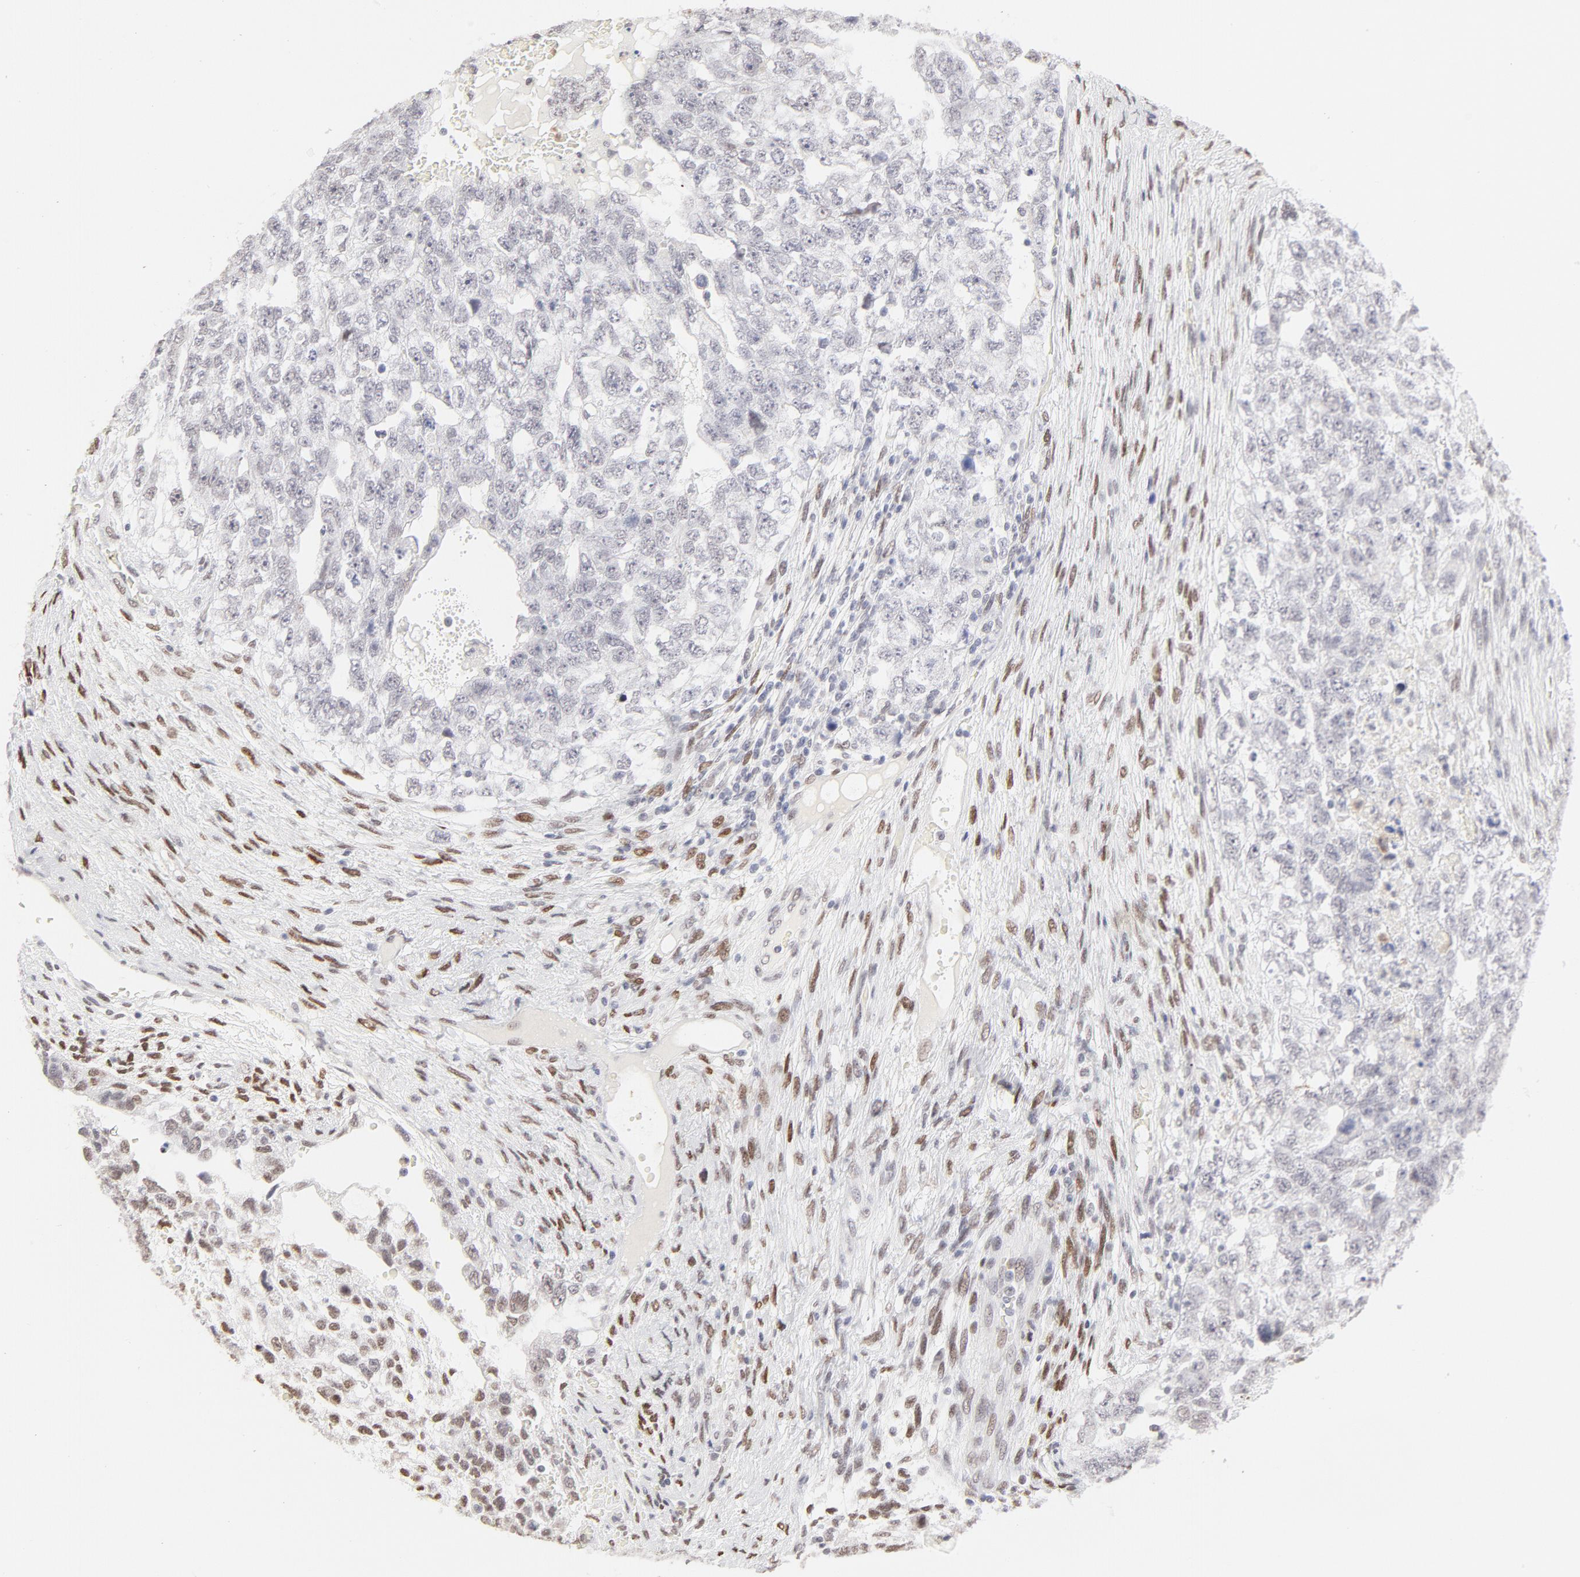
{"staining": {"intensity": "negative", "quantity": "none", "location": "none"}, "tissue": "testis cancer", "cell_type": "Tumor cells", "image_type": "cancer", "snomed": [{"axis": "morphology", "description": "Carcinoma, Embryonal, NOS"}, {"axis": "topography", "description": "Testis"}], "caption": "Image shows no significant protein expression in tumor cells of testis cancer.", "gene": "PBX1", "patient": {"sex": "male", "age": 36}}